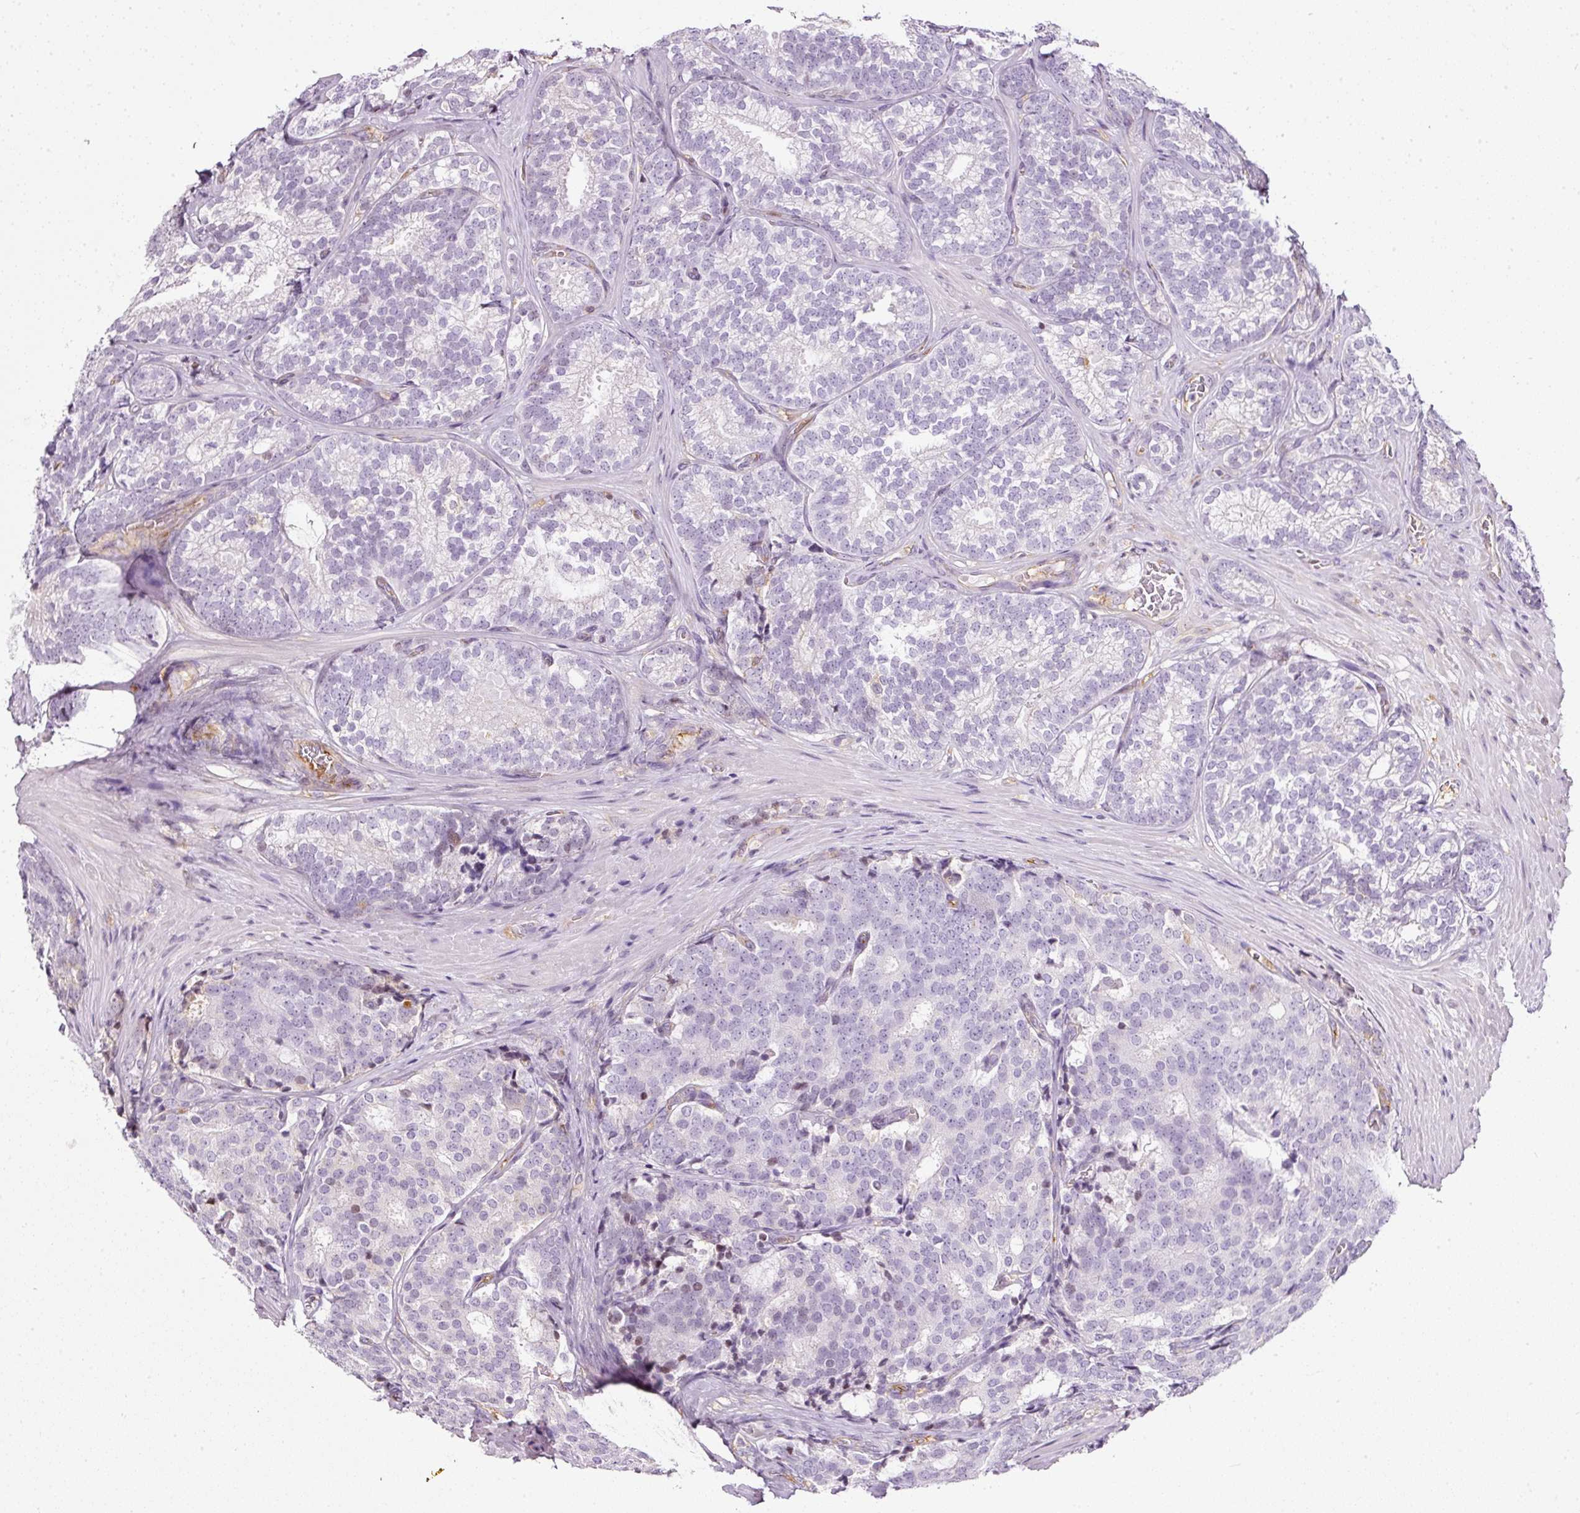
{"staining": {"intensity": "negative", "quantity": "none", "location": "none"}, "tissue": "prostate cancer", "cell_type": "Tumor cells", "image_type": "cancer", "snomed": [{"axis": "morphology", "description": "Adenocarcinoma, High grade"}, {"axis": "topography", "description": "Prostate"}], "caption": "This is a histopathology image of immunohistochemistry (IHC) staining of prostate cancer (adenocarcinoma (high-grade)), which shows no staining in tumor cells.", "gene": "SCNM1", "patient": {"sex": "male", "age": 63}}